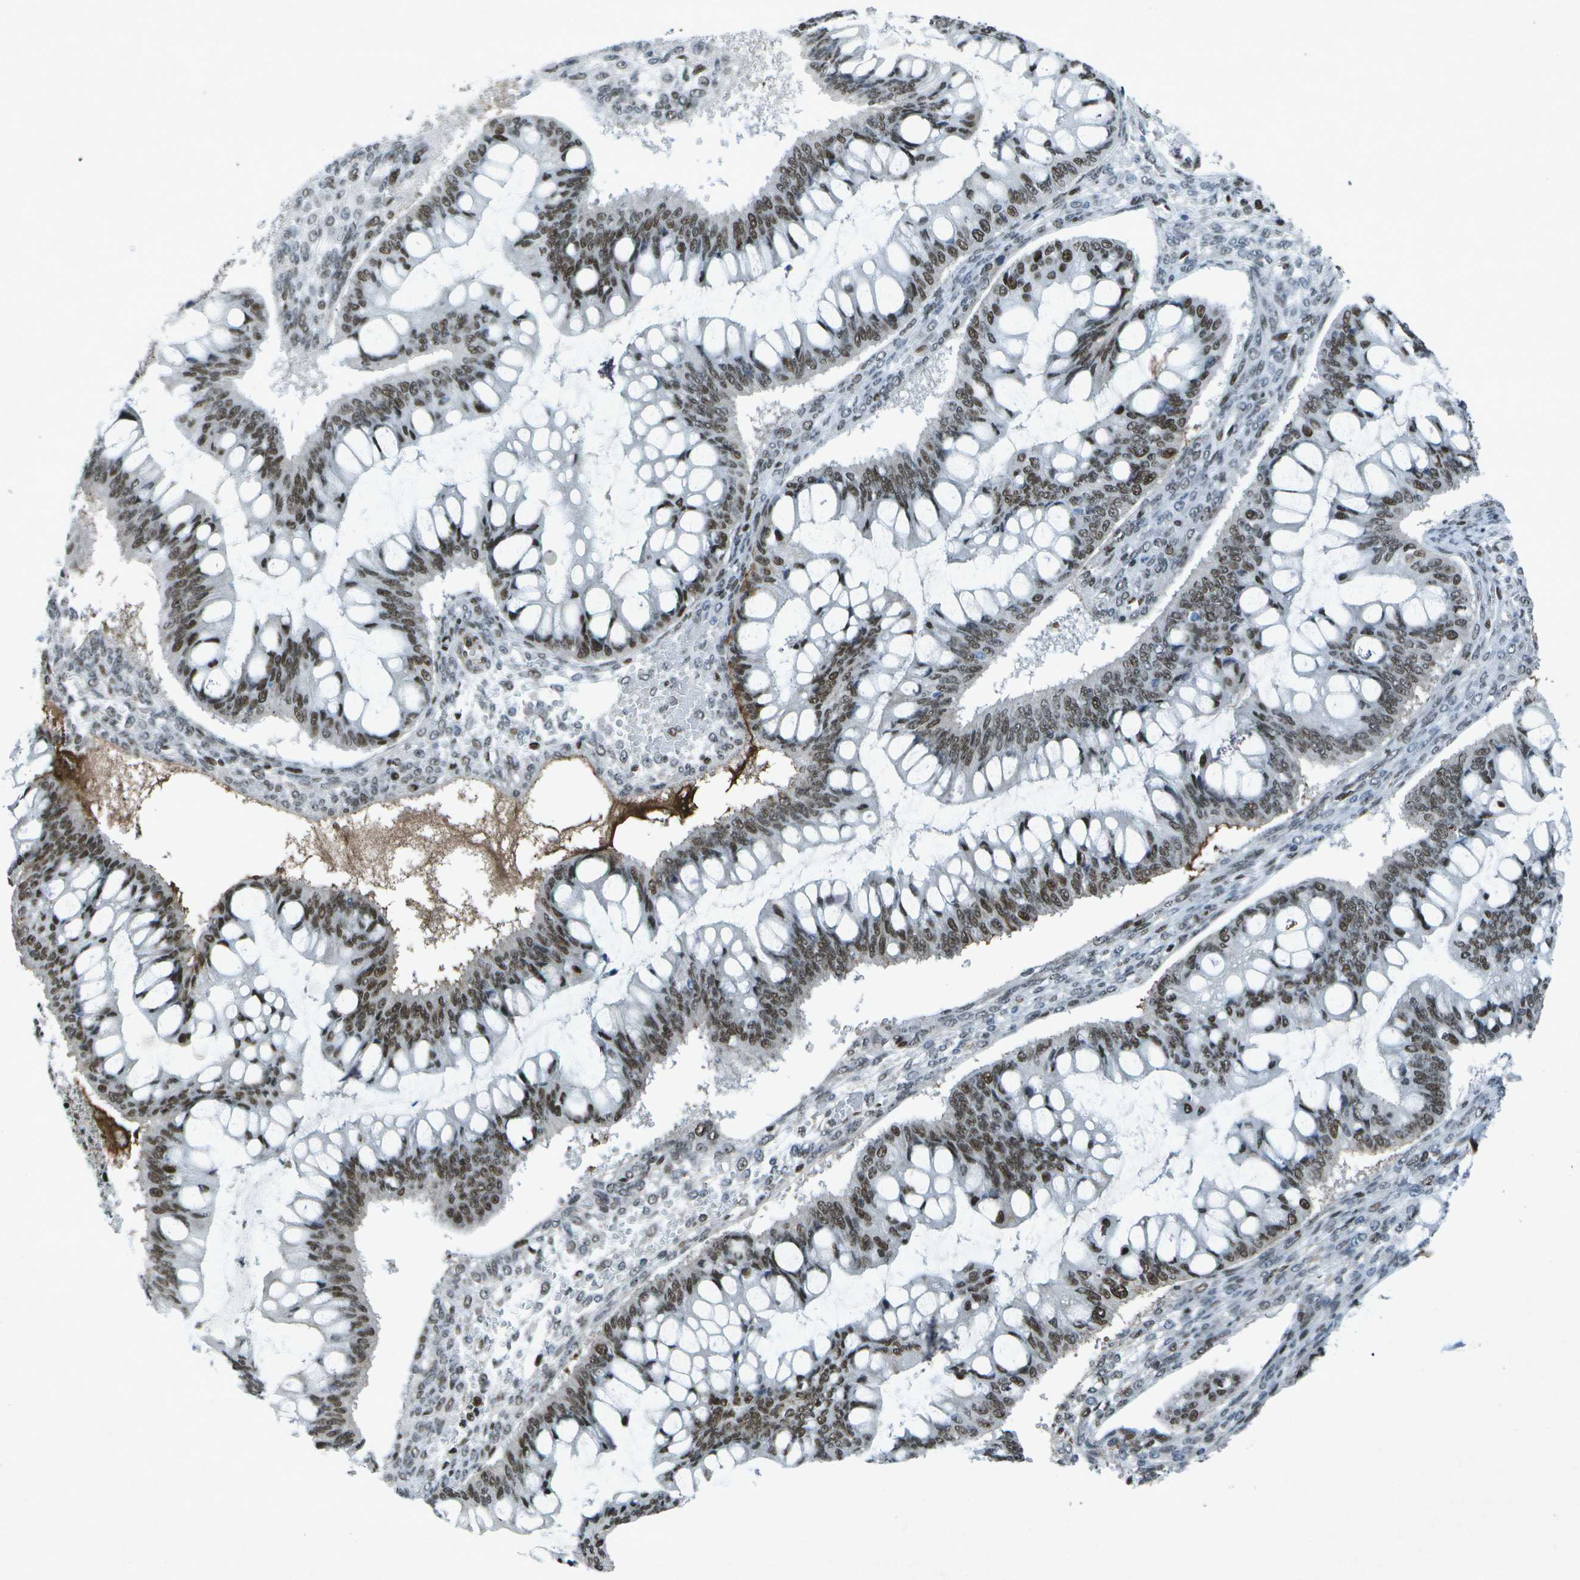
{"staining": {"intensity": "moderate", "quantity": ">75%", "location": "nuclear"}, "tissue": "ovarian cancer", "cell_type": "Tumor cells", "image_type": "cancer", "snomed": [{"axis": "morphology", "description": "Cystadenocarcinoma, mucinous, NOS"}, {"axis": "topography", "description": "Ovary"}], "caption": "A medium amount of moderate nuclear positivity is appreciated in approximately >75% of tumor cells in ovarian cancer tissue. The staining is performed using DAB brown chromogen to label protein expression. The nuclei are counter-stained blue using hematoxylin.", "gene": "MTA2", "patient": {"sex": "female", "age": 73}}